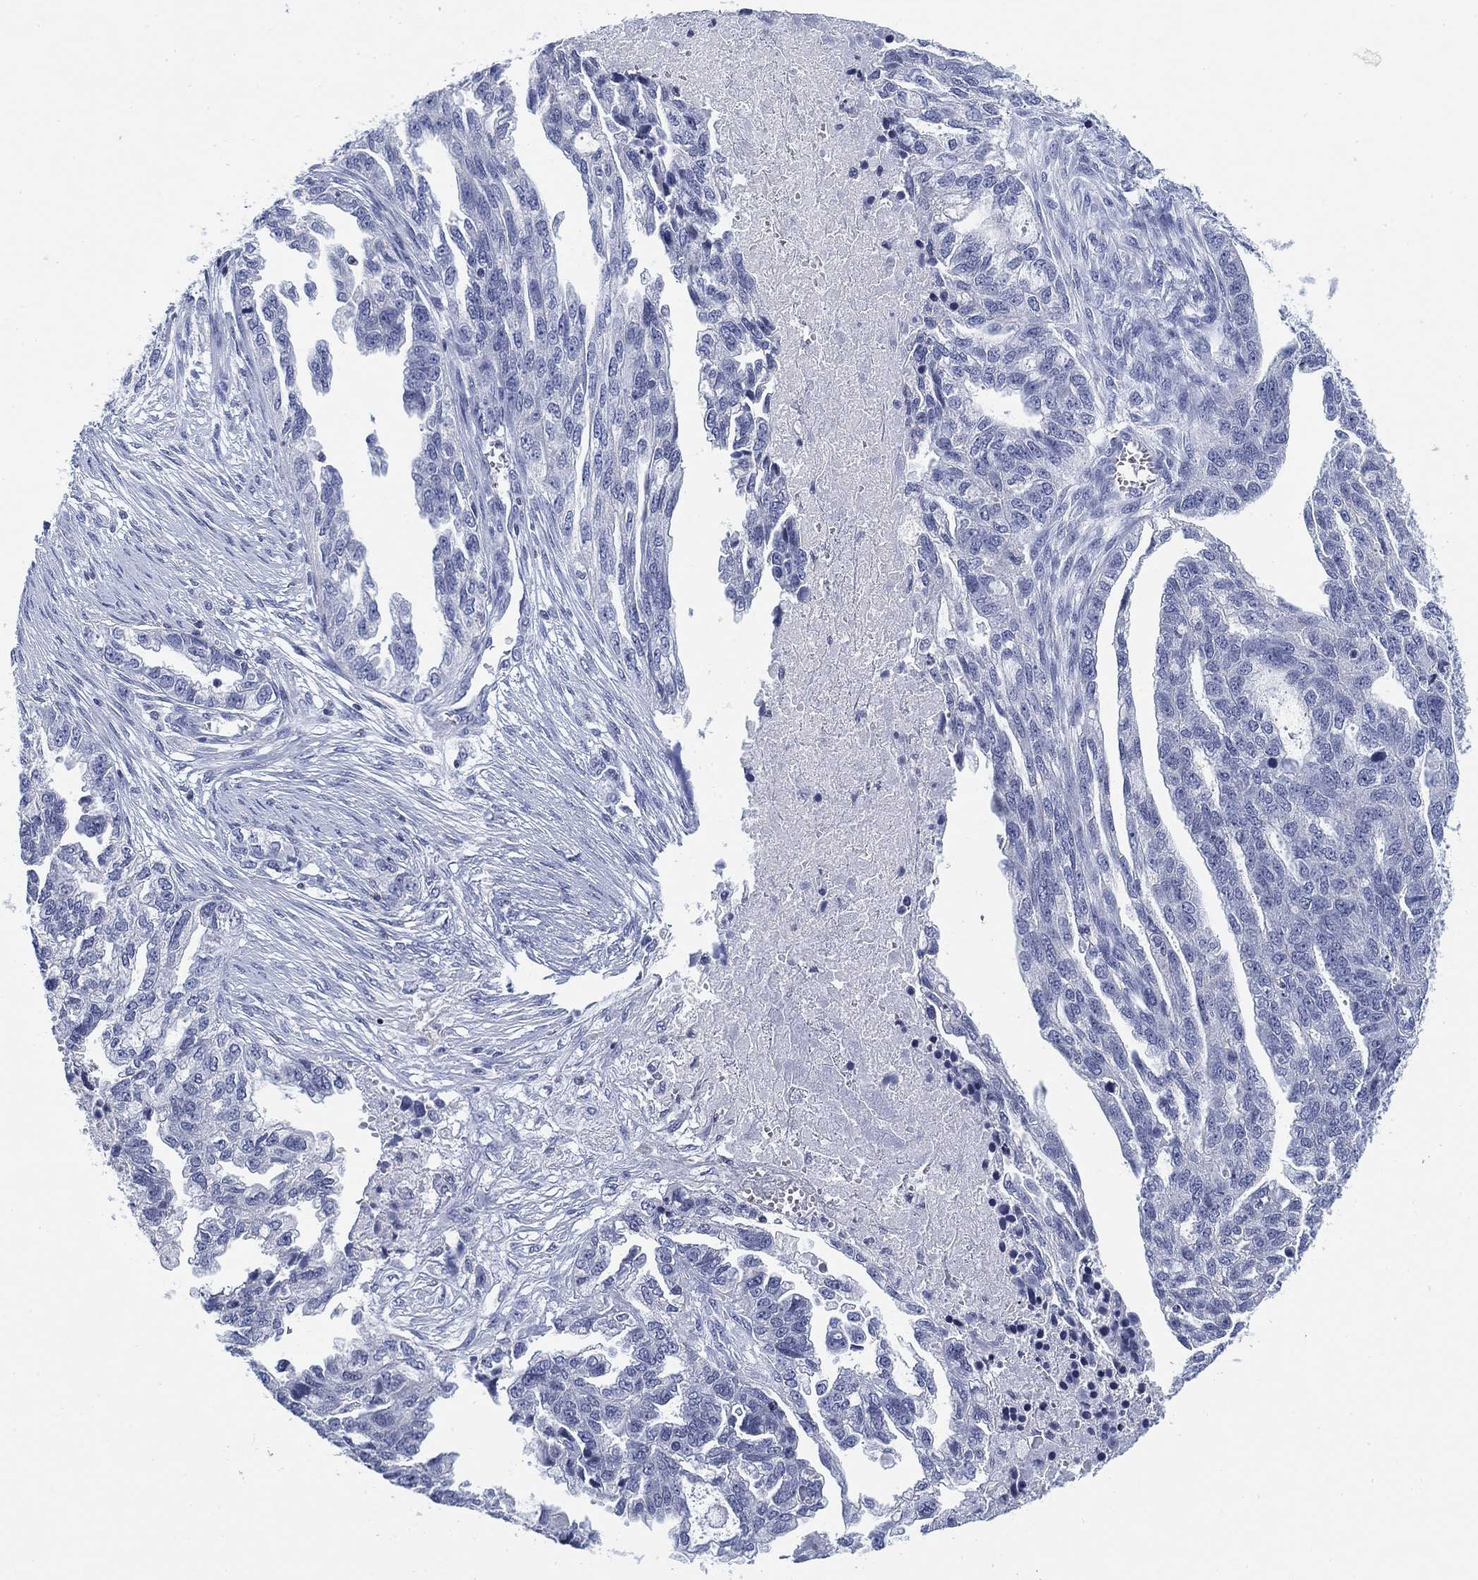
{"staining": {"intensity": "negative", "quantity": "none", "location": "none"}, "tissue": "ovarian cancer", "cell_type": "Tumor cells", "image_type": "cancer", "snomed": [{"axis": "morphology", "description": "Cystadenocarcinoma, serous, NOS"}, {"axis": "topography", "description": "Ovary"}], "caption": "A photomicrograph of ovarian cancer stained for a protein reveals no brown staining in tumor cells.", "gene": "FYB1", "patient": {"sex": "female", "age": 51}}